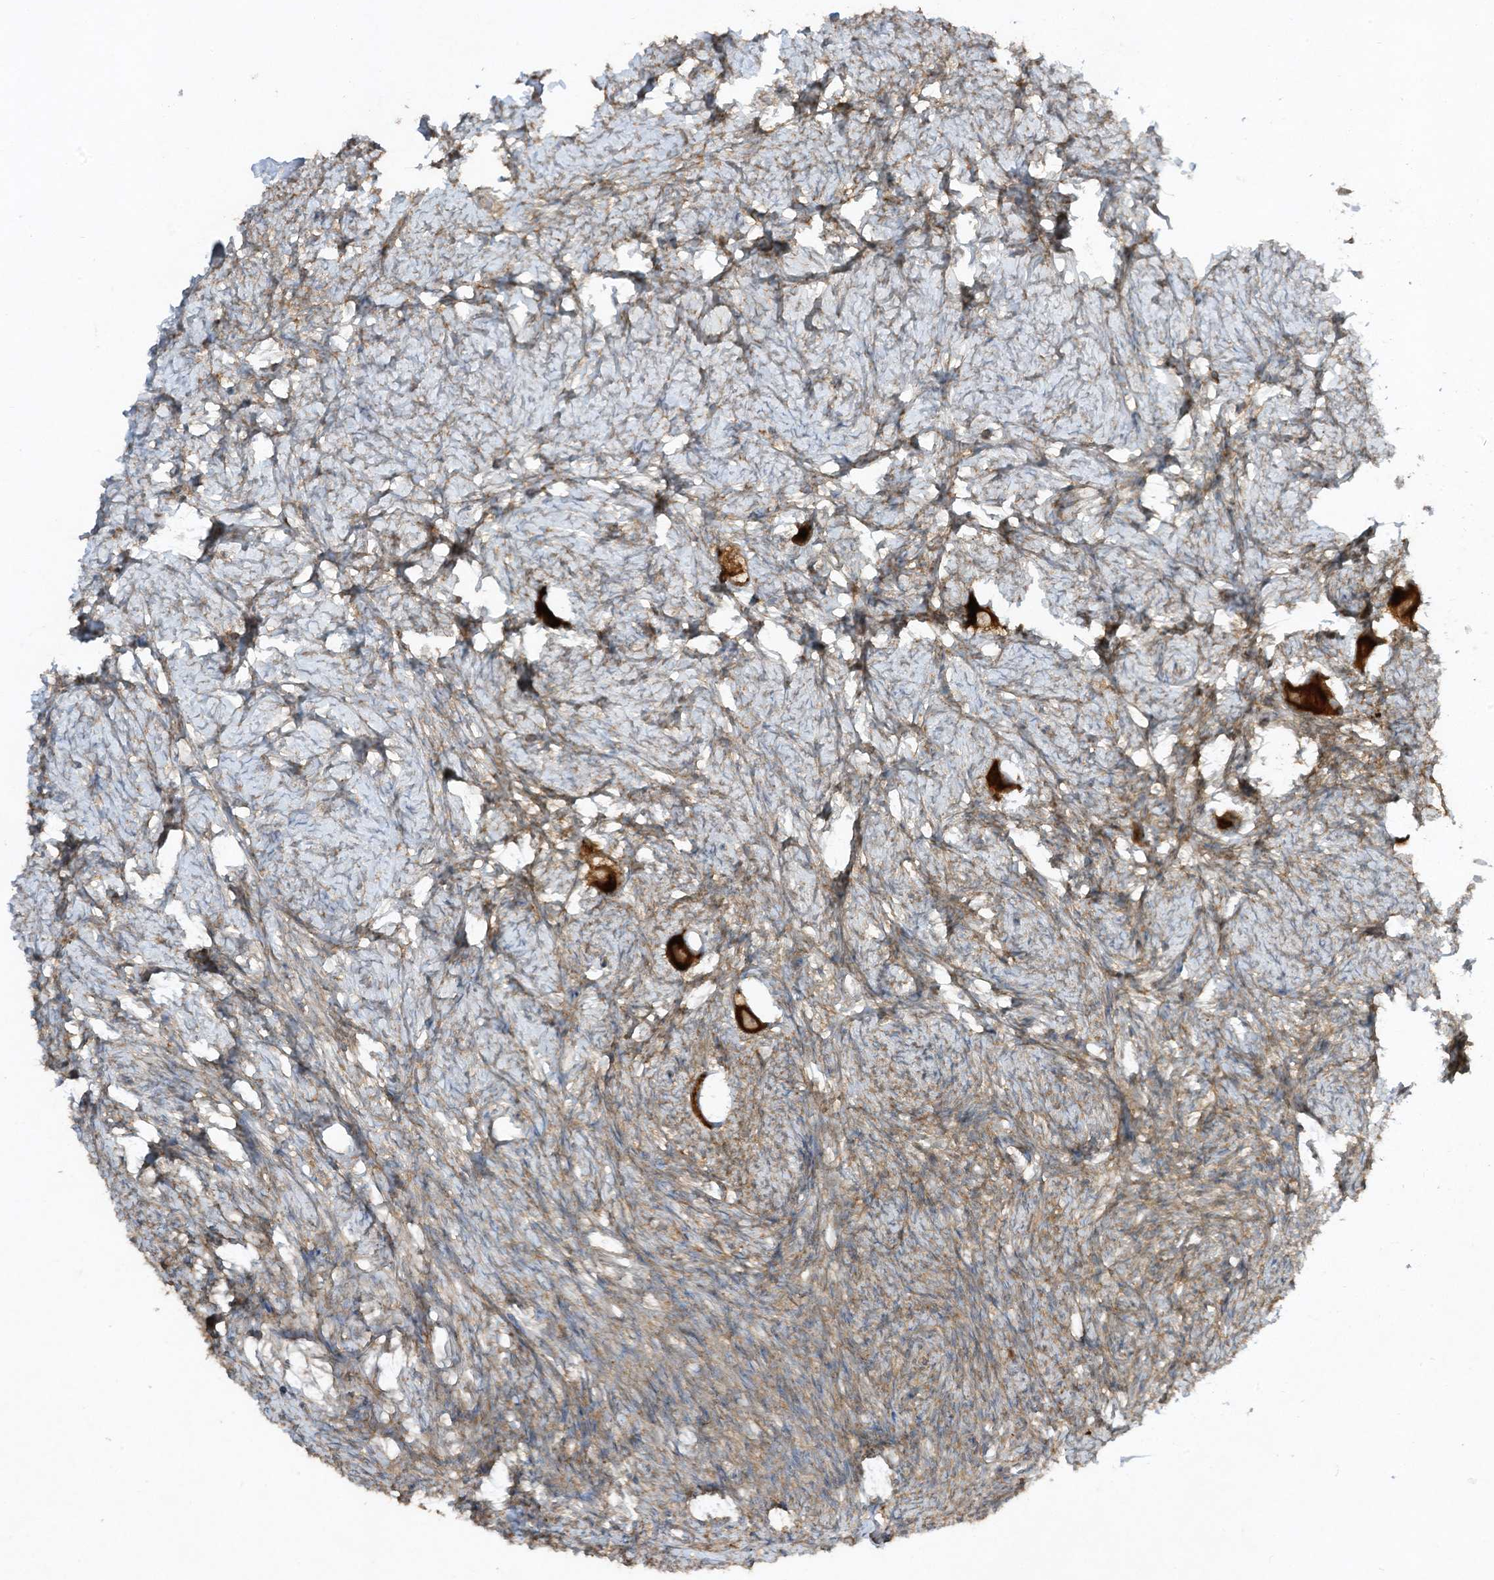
{"staining": {"intensity": "strong", "quantity": ">75%", "location": "cytoplasmic/membranous"}, "tissue": "ovary", "cell_type": "Follicle cells", "image_type": "normal", "snomed": [{"axis": "morphology", "description": "Normal tissue, NOS"}, {"axis": "topography", "description": "Ovary"}], "caption": "Immunohistochemical staining of unremarkable ovary displays >75% levels of strong cytoplasmic/membranous protein expression in about >75% of follicle cells. The staining was performed using DAB to visualize the protein expression in brown, while the nuclei were stained in blue with hematoxylin (Magnification: 20x).", "gene": "LDAH", "patient": {"sex": "female", "age": 27}}